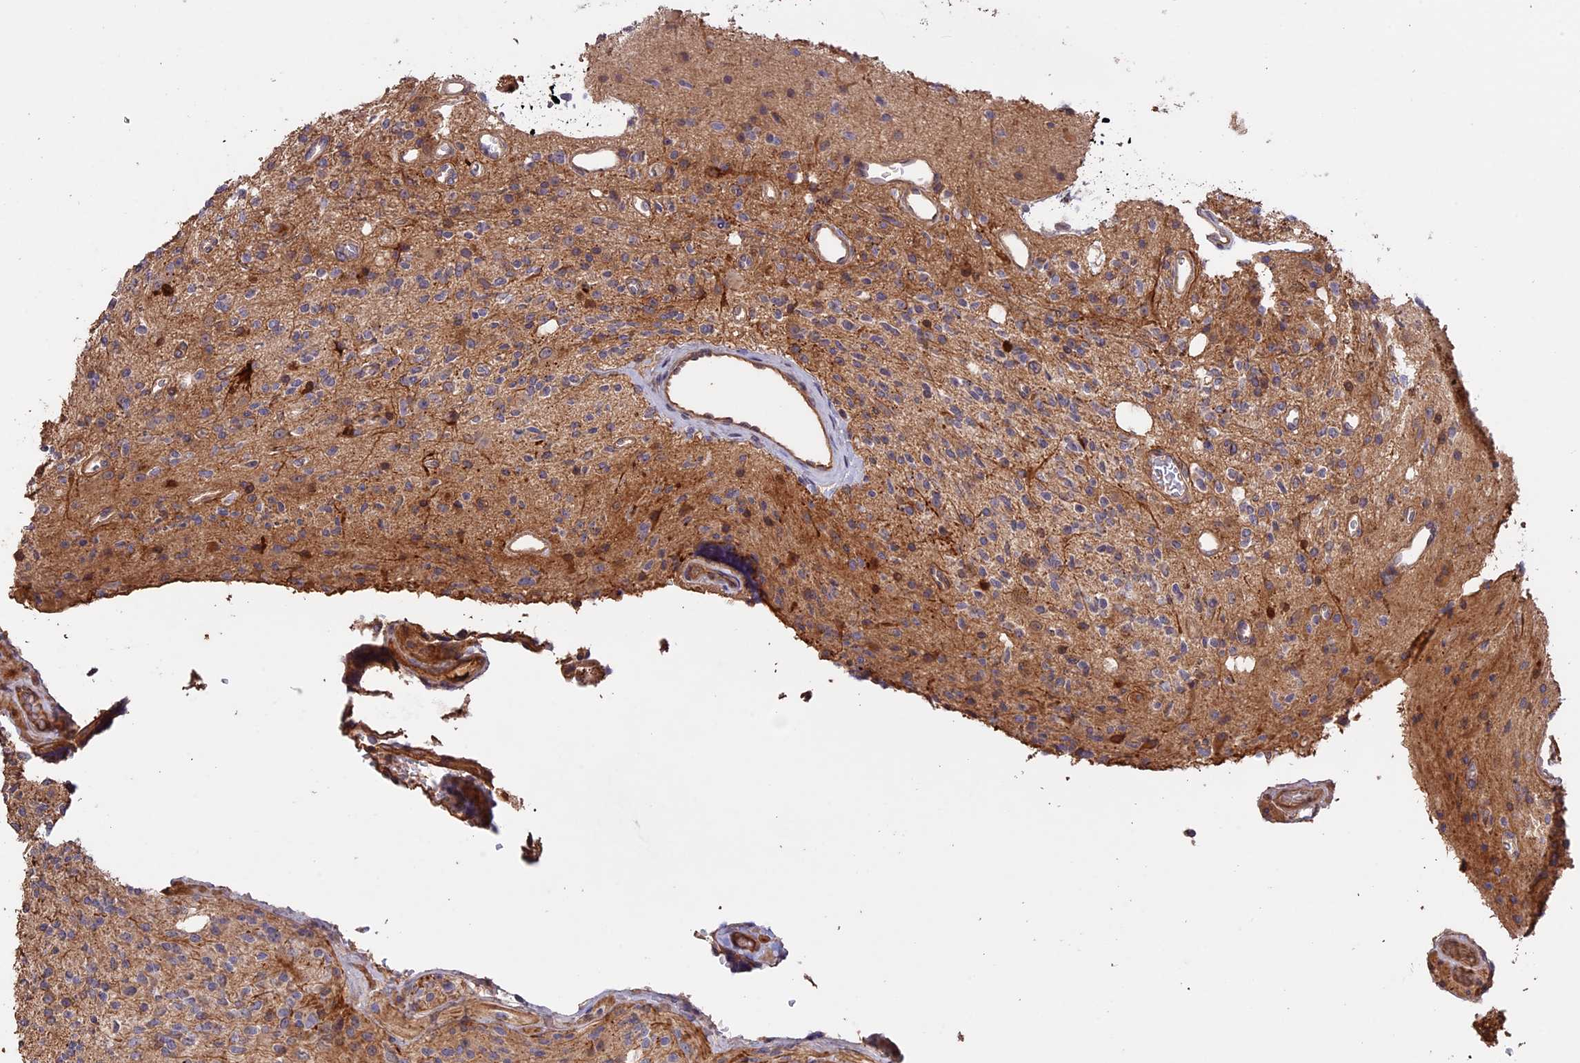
{"staining": {"intensity": "negative", "quantity": "none", "location": "none"}, "tissue": "glioma", "cell_type": "Tumor cells", "image_type": "cancer", "snomed": [{"axis": "morphology", "description": "Glioma, malignant, High grade"}, {"axis": "topography", "description": "Brain"}], "caption": "High power microscopy micrograph of an immunohistochemistry photomicrograph of glioma, revealing no significant positivity in tumor cells. (Immunohistochemistry (ihc), brightfield microscopy, high magnification).", "gene": "RASAL1", "patient": {"sex": "male", "age": 34}}